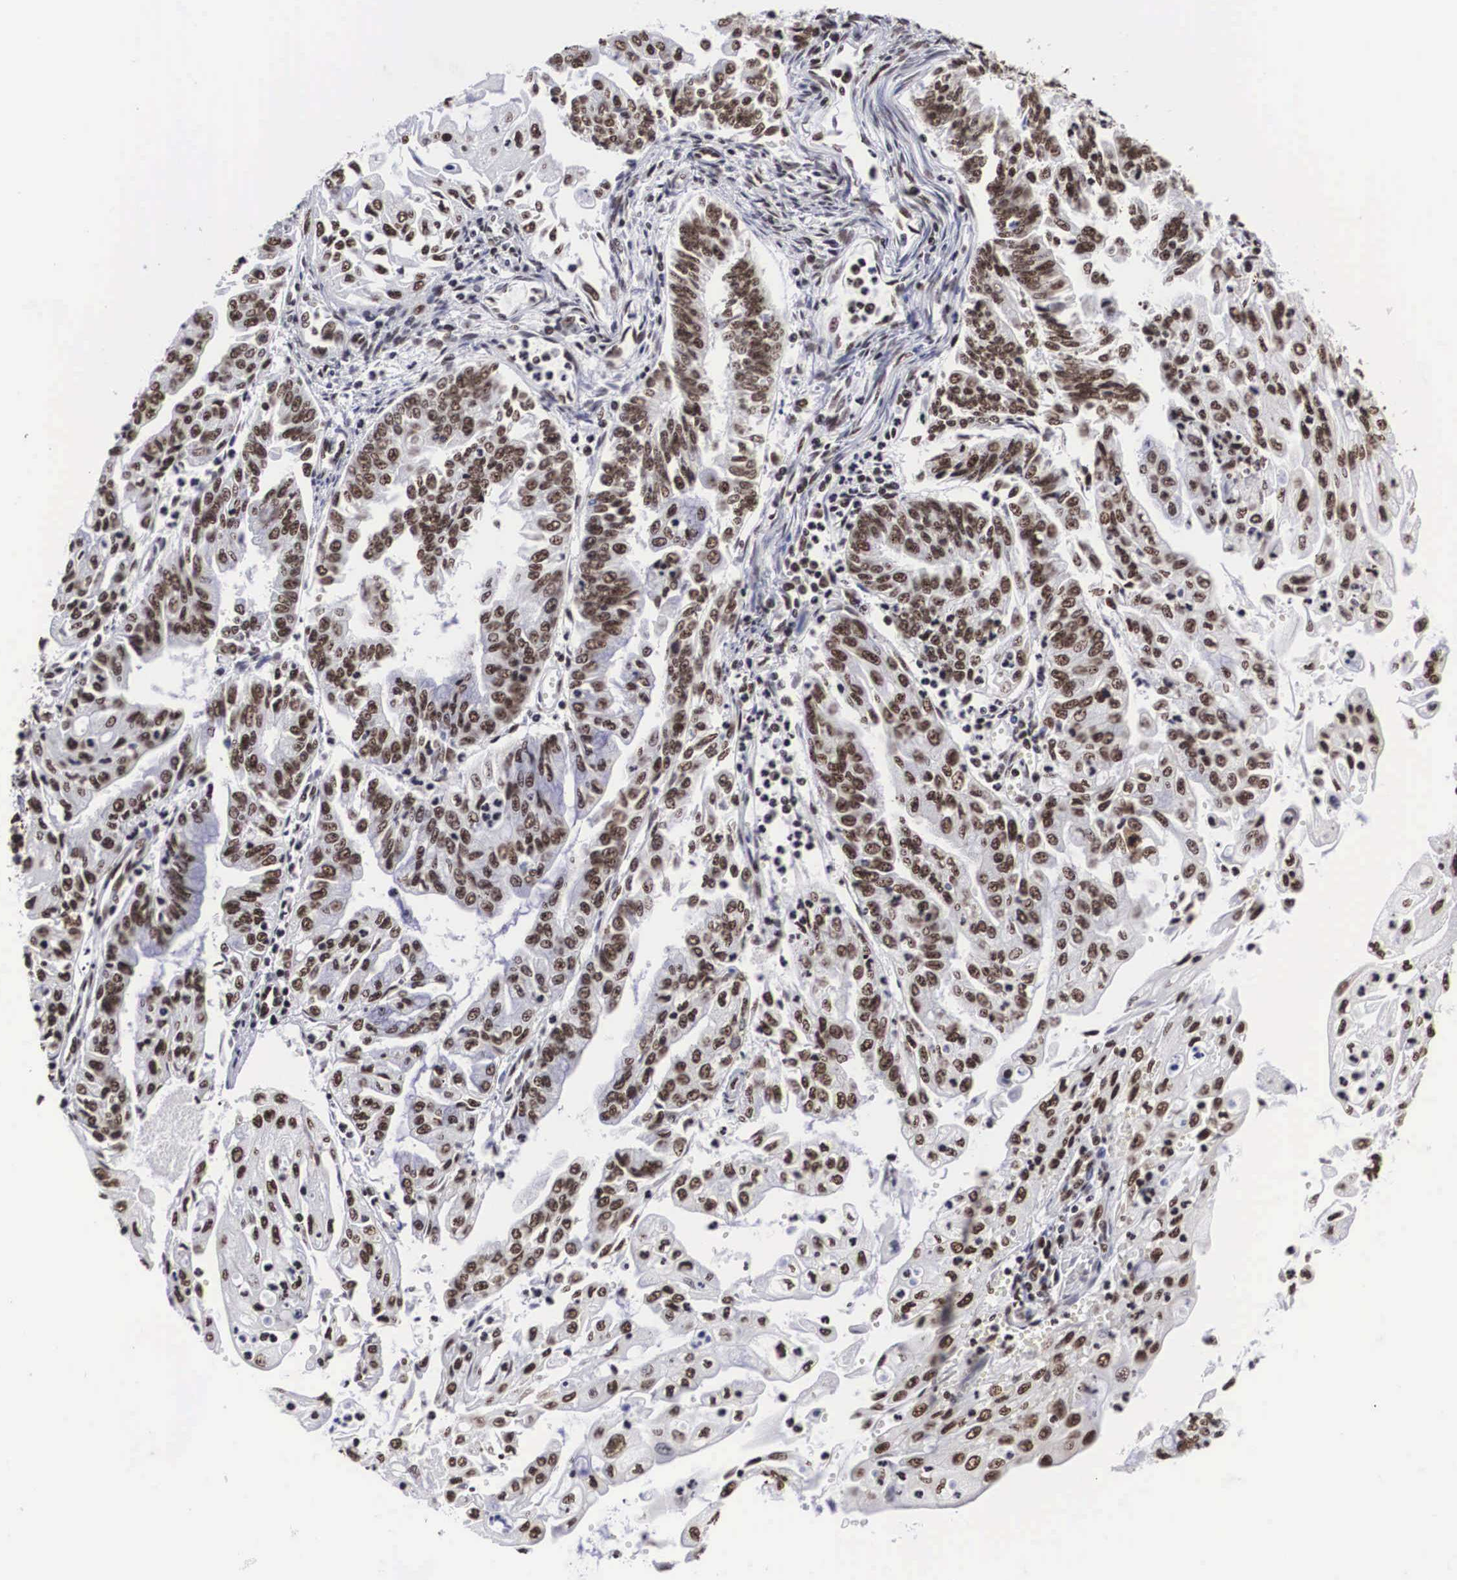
{"staining": {"intensity": "moderate", "quantity": ">75%", "location": "nuclear"}, "tissue": "endometrial cancer", "cell_type": "Tumor cells", "image_type": "cancer", "snomed": [{"axis": "morphology", "description": "Adenocarcinoma, NOS"}, {"axis": "topography", "description": "Endometrium"}], "caption": "DAB immunohistochemical staining of human adenocarcinoma (endometrial) exhibits moderate nuclear protein expression in about >75% of tumor cells.", "gene": "ACIN1", "patient": {"sex": "female", "age": 75}}